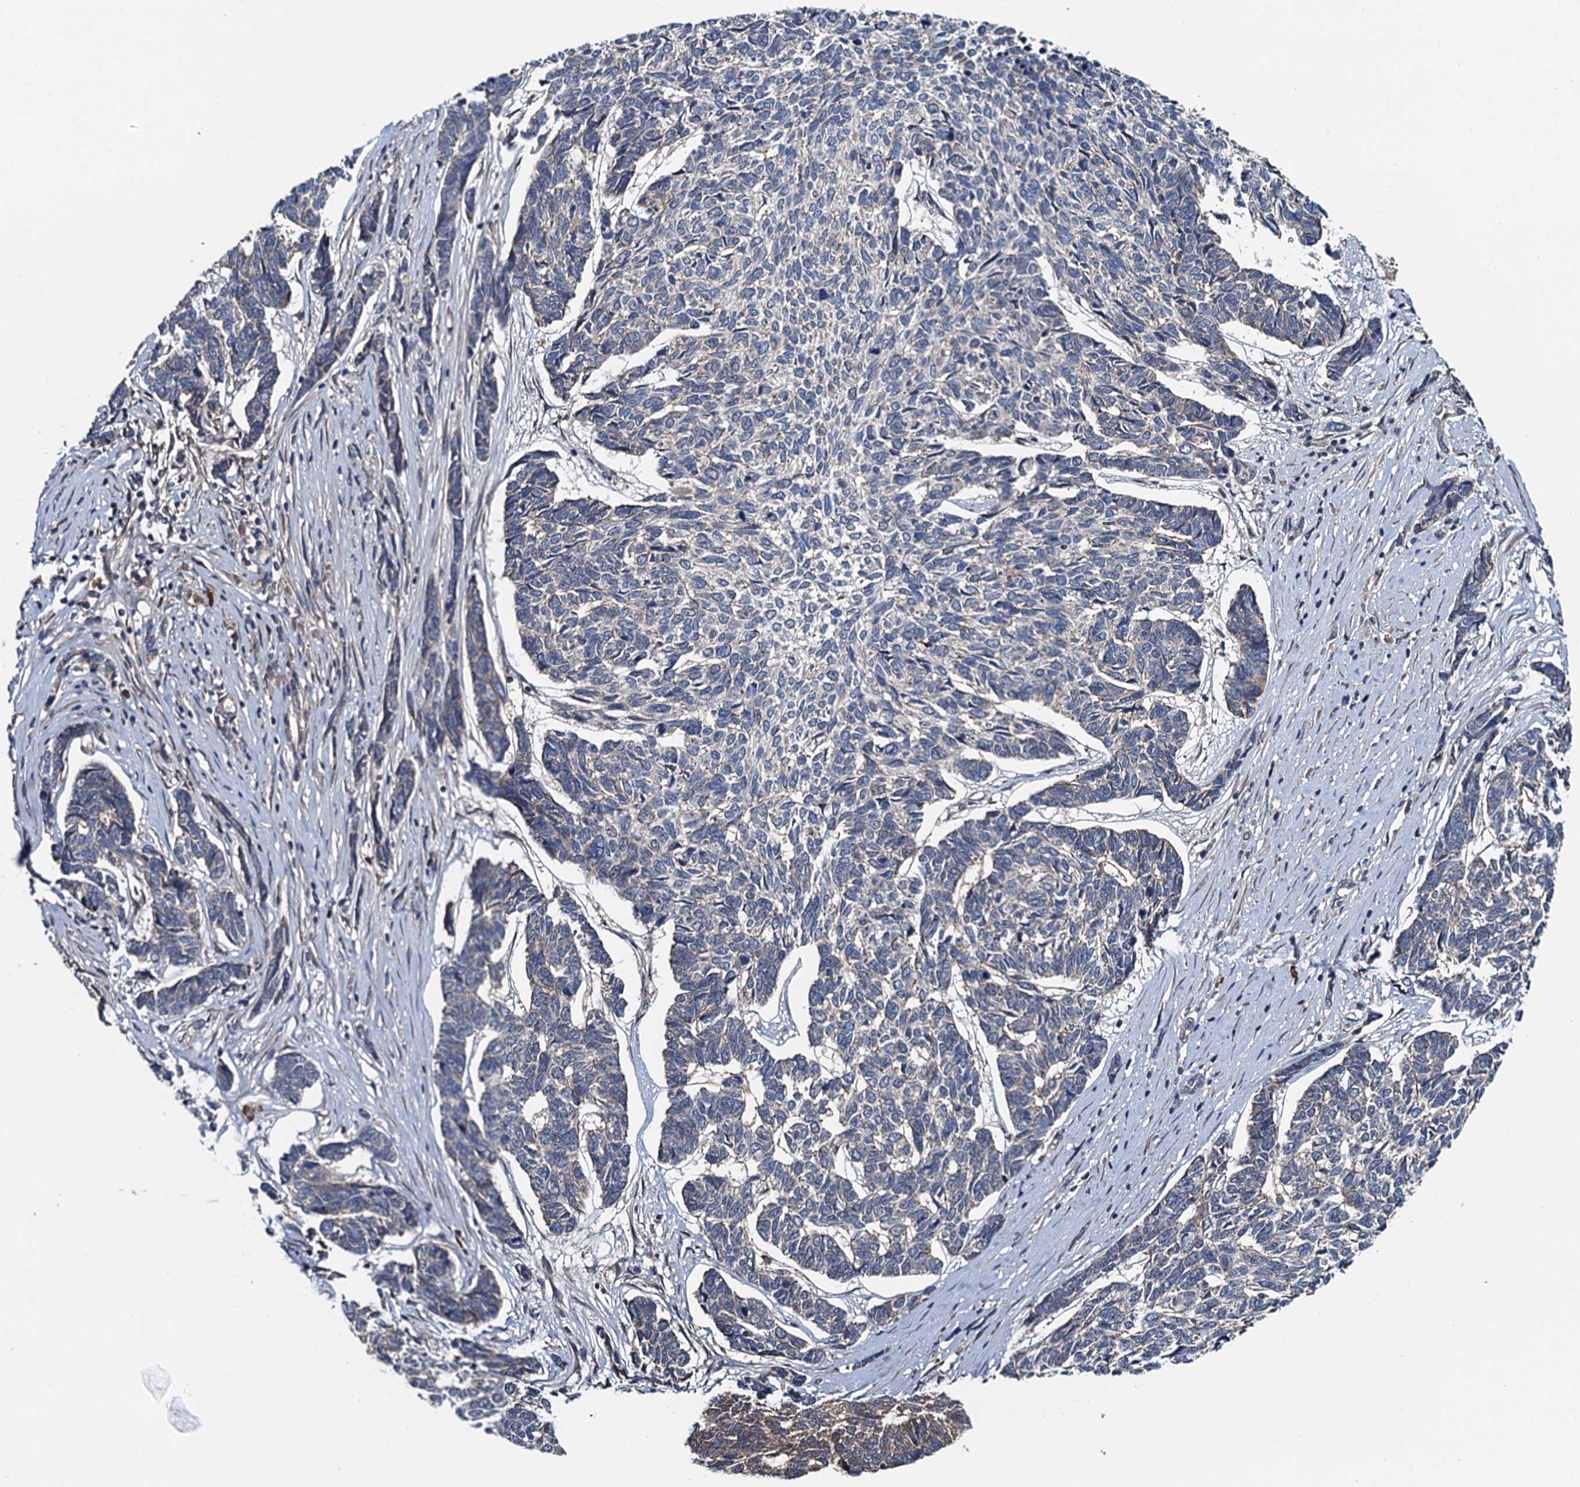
{"staining": {"intensity": "negative", "quantity": "none", "location": "none"}, "tissue": "skin cancer", "cell_type": "Tumor cells", "image_type": "cancer", "snomed": [{"axis": "morphology", "description": "Basal cell carcinoma"}, {"axis": "topography", "description": "Skin"}], "caption": "Skin cancer (basal cell carcinoma) was stained to show a protein in brown. There is no significant staining in tumor cells. The staining is performed using DAB (3,3'-diaminobenzidine) brown chromogen with nuclei counter-stained in using hematoxylin.", "gene": "AAGAB", "patient": {"sex": "female", "age": 65}}